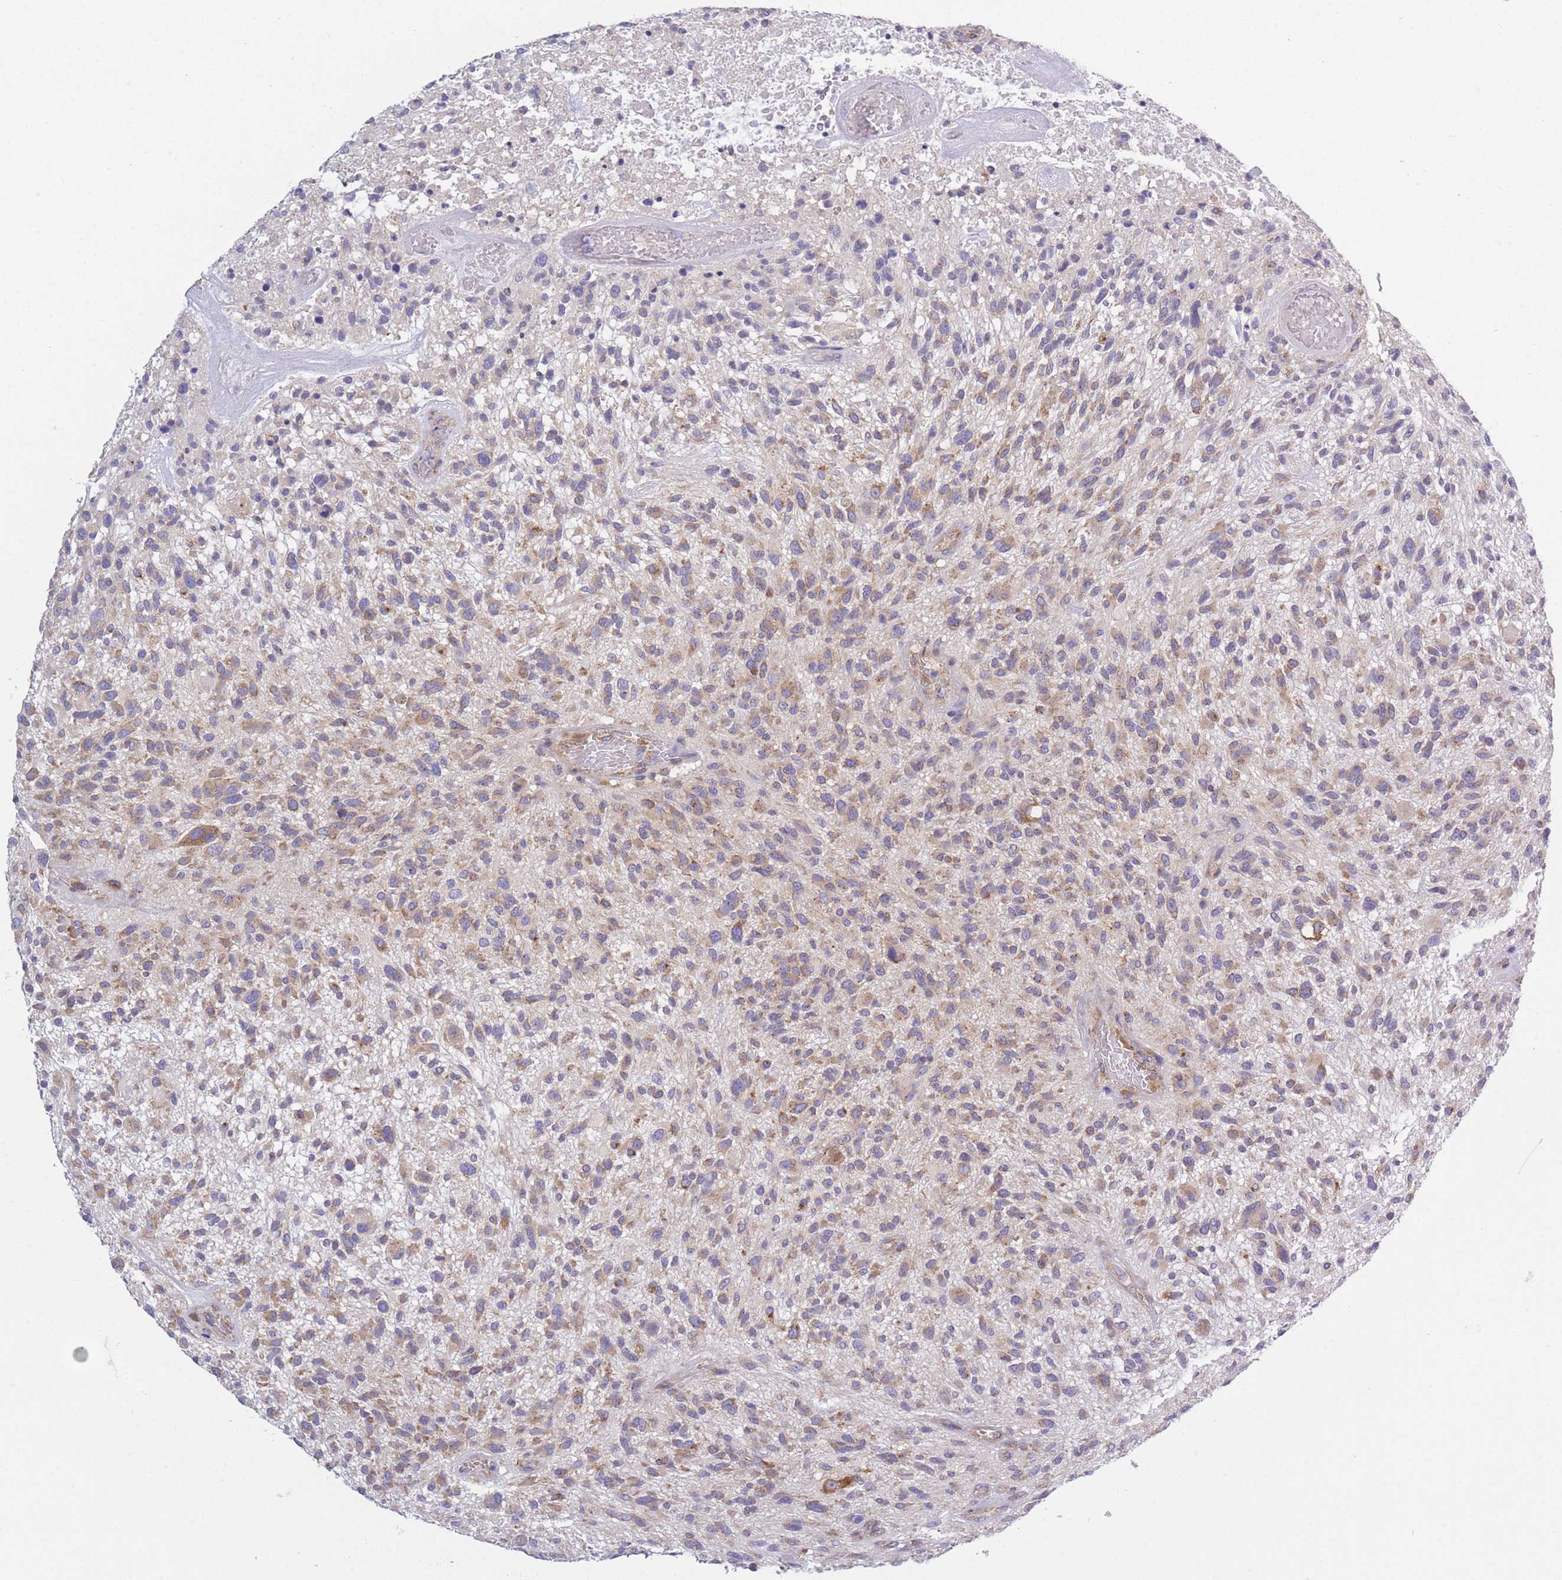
{"staining": {"intensity": "moderate", "quantity": "<25%", "location": "cytoplasmic/membranous"}, "tissue": "glioma", "cell_type": "Tumor cells", "image_type": "cancer", "snomed": [{"axis": "morphology", "description": "Glioma, malignant, High grade"}, {"axis": "topography", "description": "Brain"}], "caption": "Immunohistochemical staining of human glioma demonstrates low levels of moderate cytoplasmic/membranous staining in approximately <25% of tumor cells. The staining was performed using DAB (3,3'-diaminobenzidine) to visualize the protein expression in brown, while the nuclei were stained in blue with hematoxylin (Magnification: 20x).", "gene": "COPG2", "patient": {"sex": "male", "age": 47}}